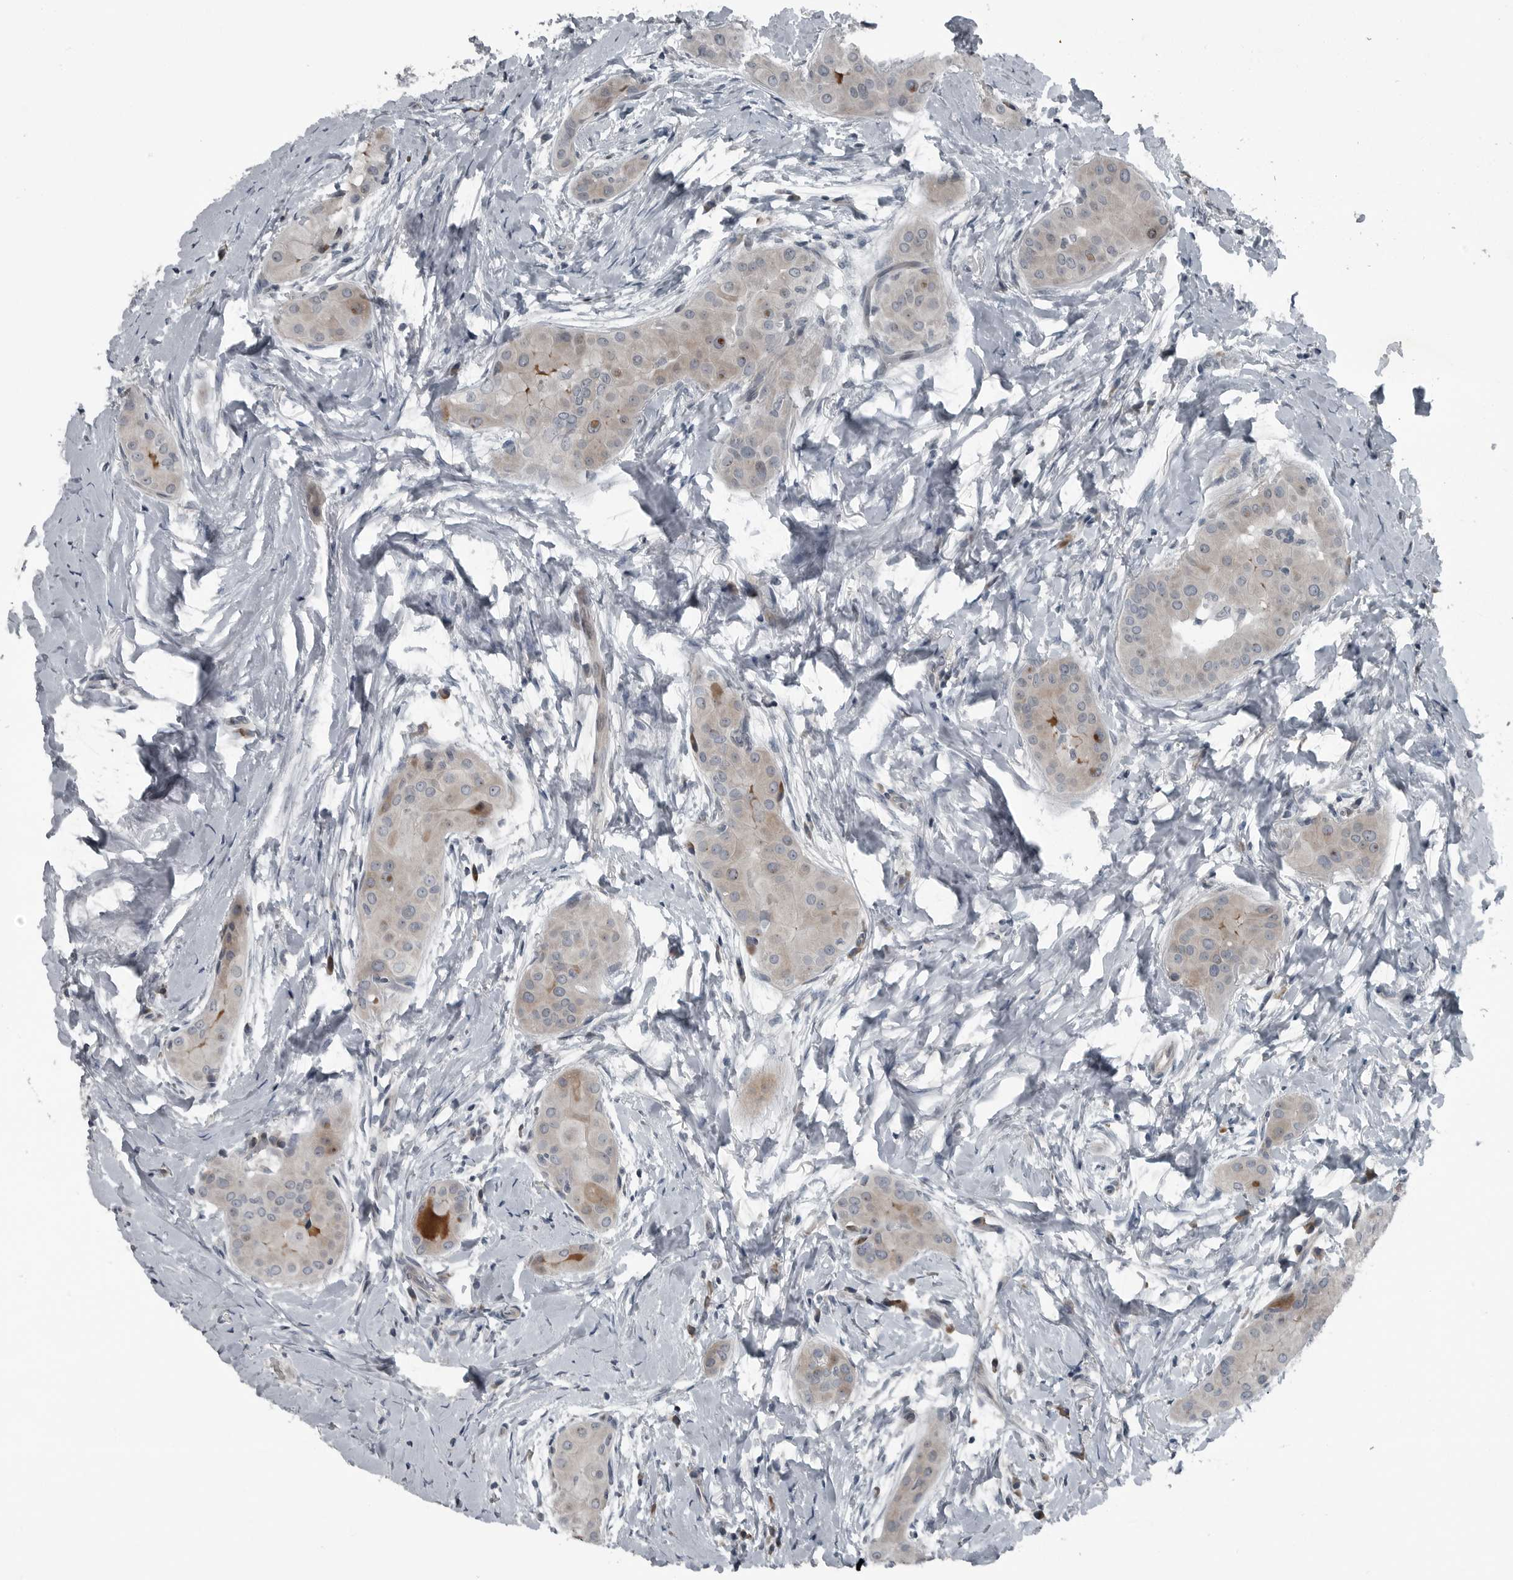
{"staining": {"intensity": "weak", "quantity": "<25%", "location": "cytoplasmic/membranous"}, "tissue": "thyroid cancer", "cell_type": "Tumor cells", "image_type": "cancer", "snomed": [{"axis": "morphology", "description": "Papillary adenocarcinoma, NOS"}, {"axis": "topography", "description": "Thyroid gland"}], "caption": "Histopathology image shows no significant protein staining in tumor cells of thyroid papillary adenocarcinoma.", "gene": "DNAAF11", "patient": {"sex": "male", "age": 33}}